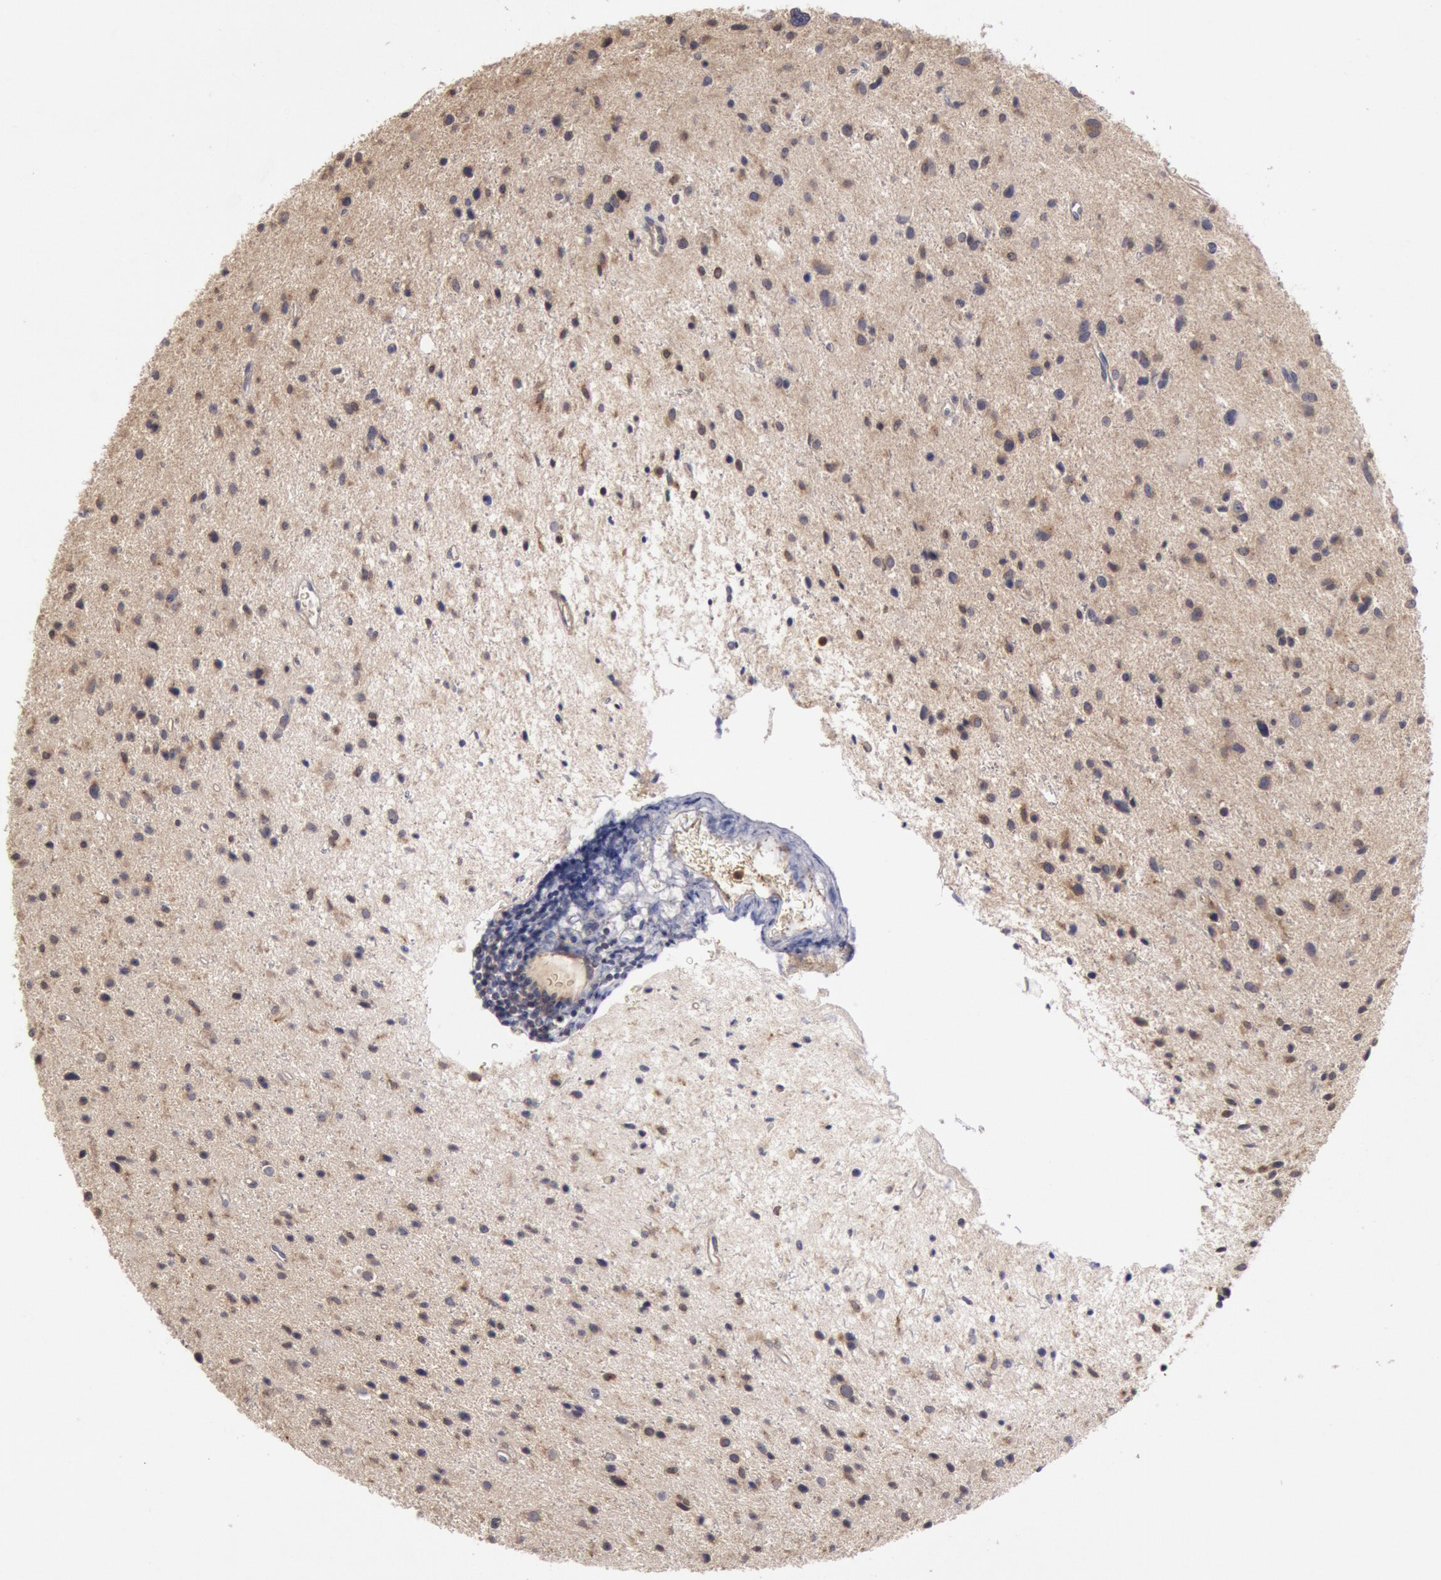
{"staining": {"intensity": "moderate", "quantity": "<25%", "location": "cytoplasmic/membranous"}, "tissue": "glioma", "cell_type": "Tumor cells", "image_type": "cancer", "snomed": [{"axis": "morphology", "description": "Glioma, malignant, Low grade"}, {"axis": "topography", "description": "Brain"}], "caption": "This micrograph reveals immunohistochemistry (IHC) staining of malignant low-grade glioma, with low moderate cytoplasmic/membranous staining in about <25% of tumor cells.", "gene": "PLA2G6", "patient": {"sex": "female", "age": 46}}